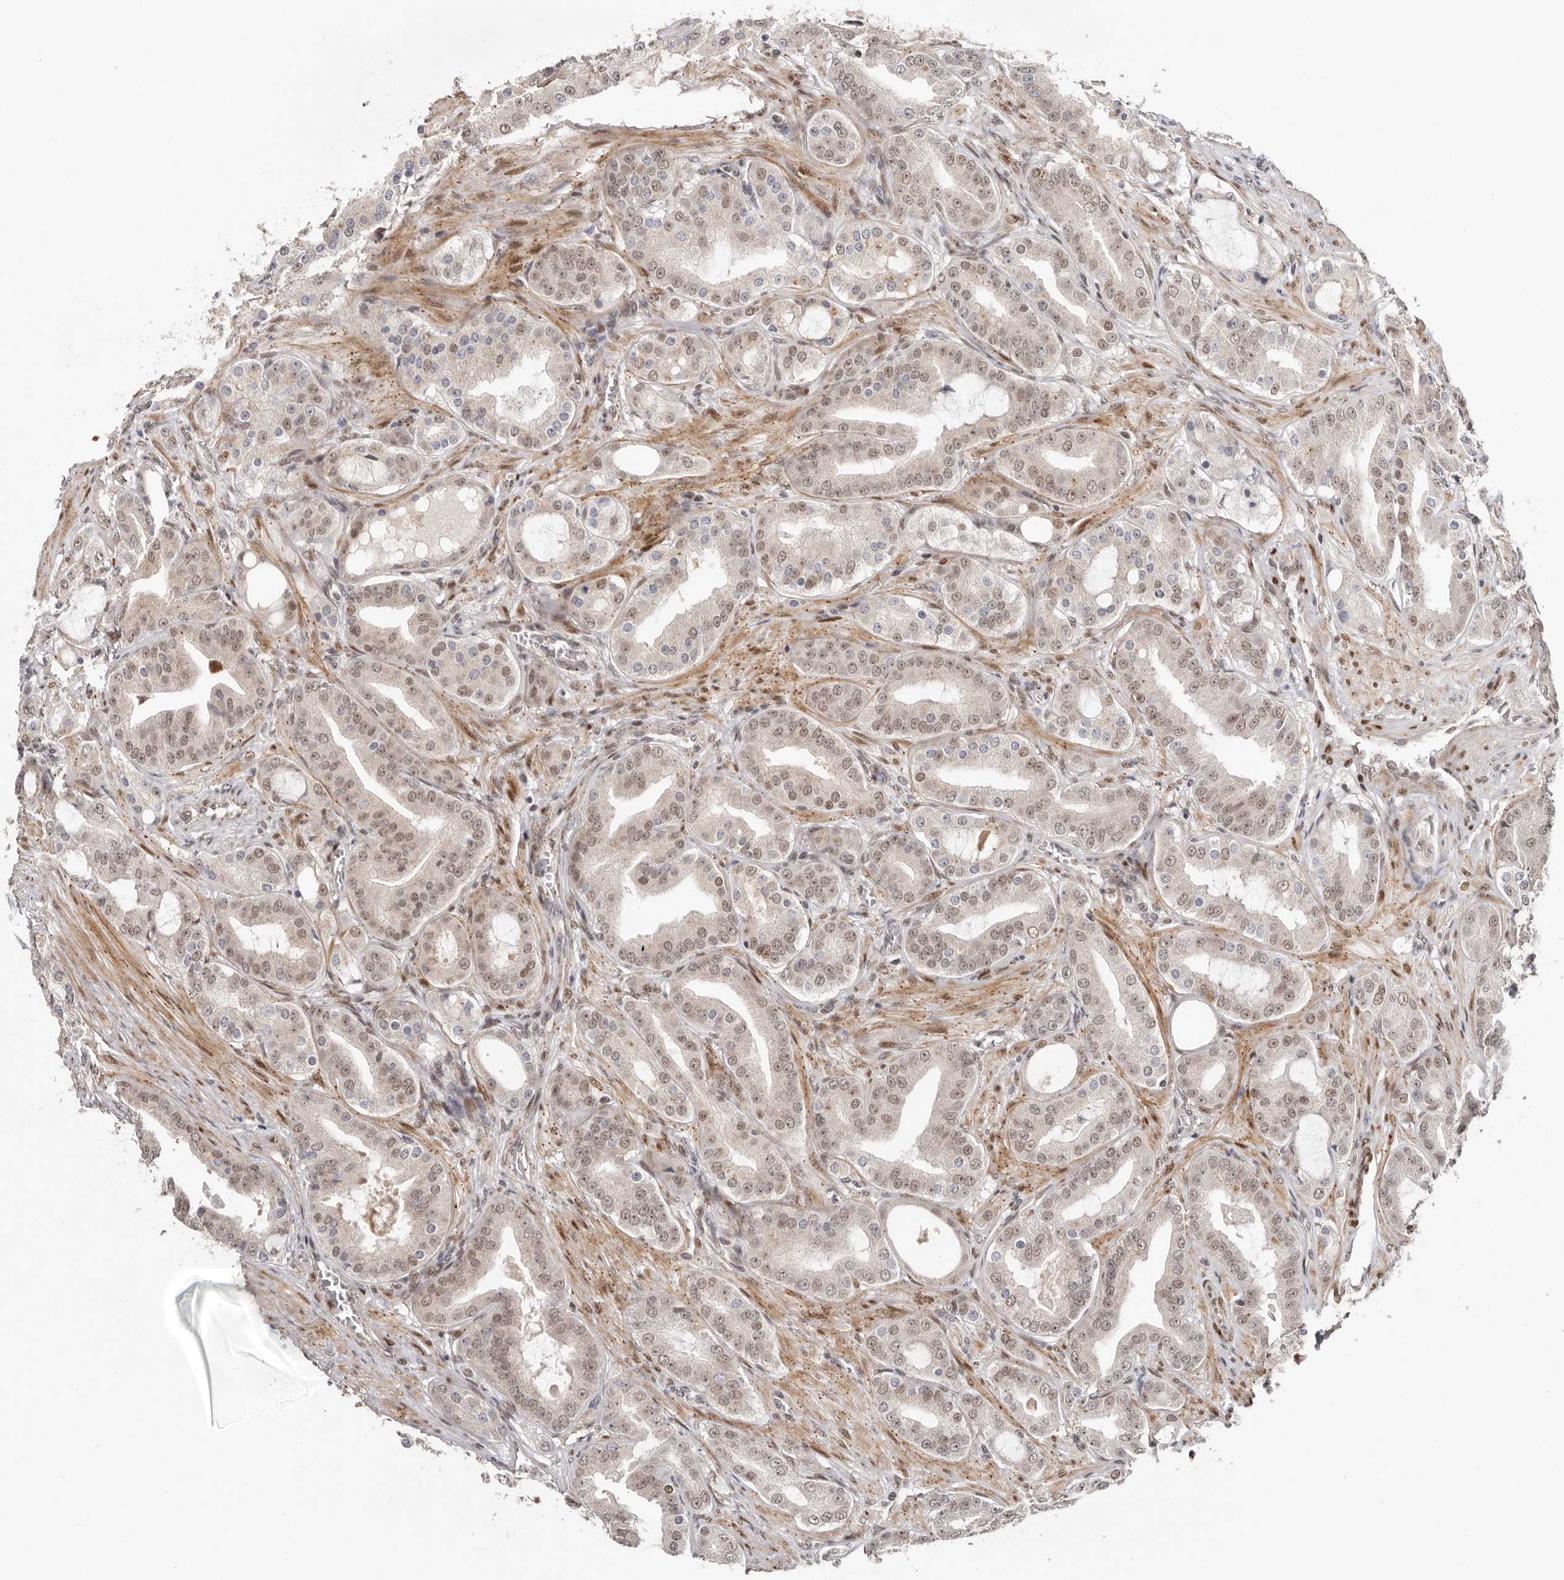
{"staining": {"intensity": "weak", "quantity": "25%-75%", "location": "cytoplasmic/membranous,nuclear"}, "tissue": "prostate cancer", "cell_type": "Tumor cells", "image_type": "cancer", "snomed": [{"axis": "morphology", "description": "Adenocarcinoma, High grade"}, {"axis": "topography", "description": "Prostate"}], "caption": "Prostate cancer (adenocarcinoma (high-grade)) was stained to show a protein in brown. There is low levels of weak cytoplasmic/membranous and nuclear expression in approximately 25%-75% of tumor cells.", "gene": "SMAD7", "patient": {"sex": "male", "age": 60}}